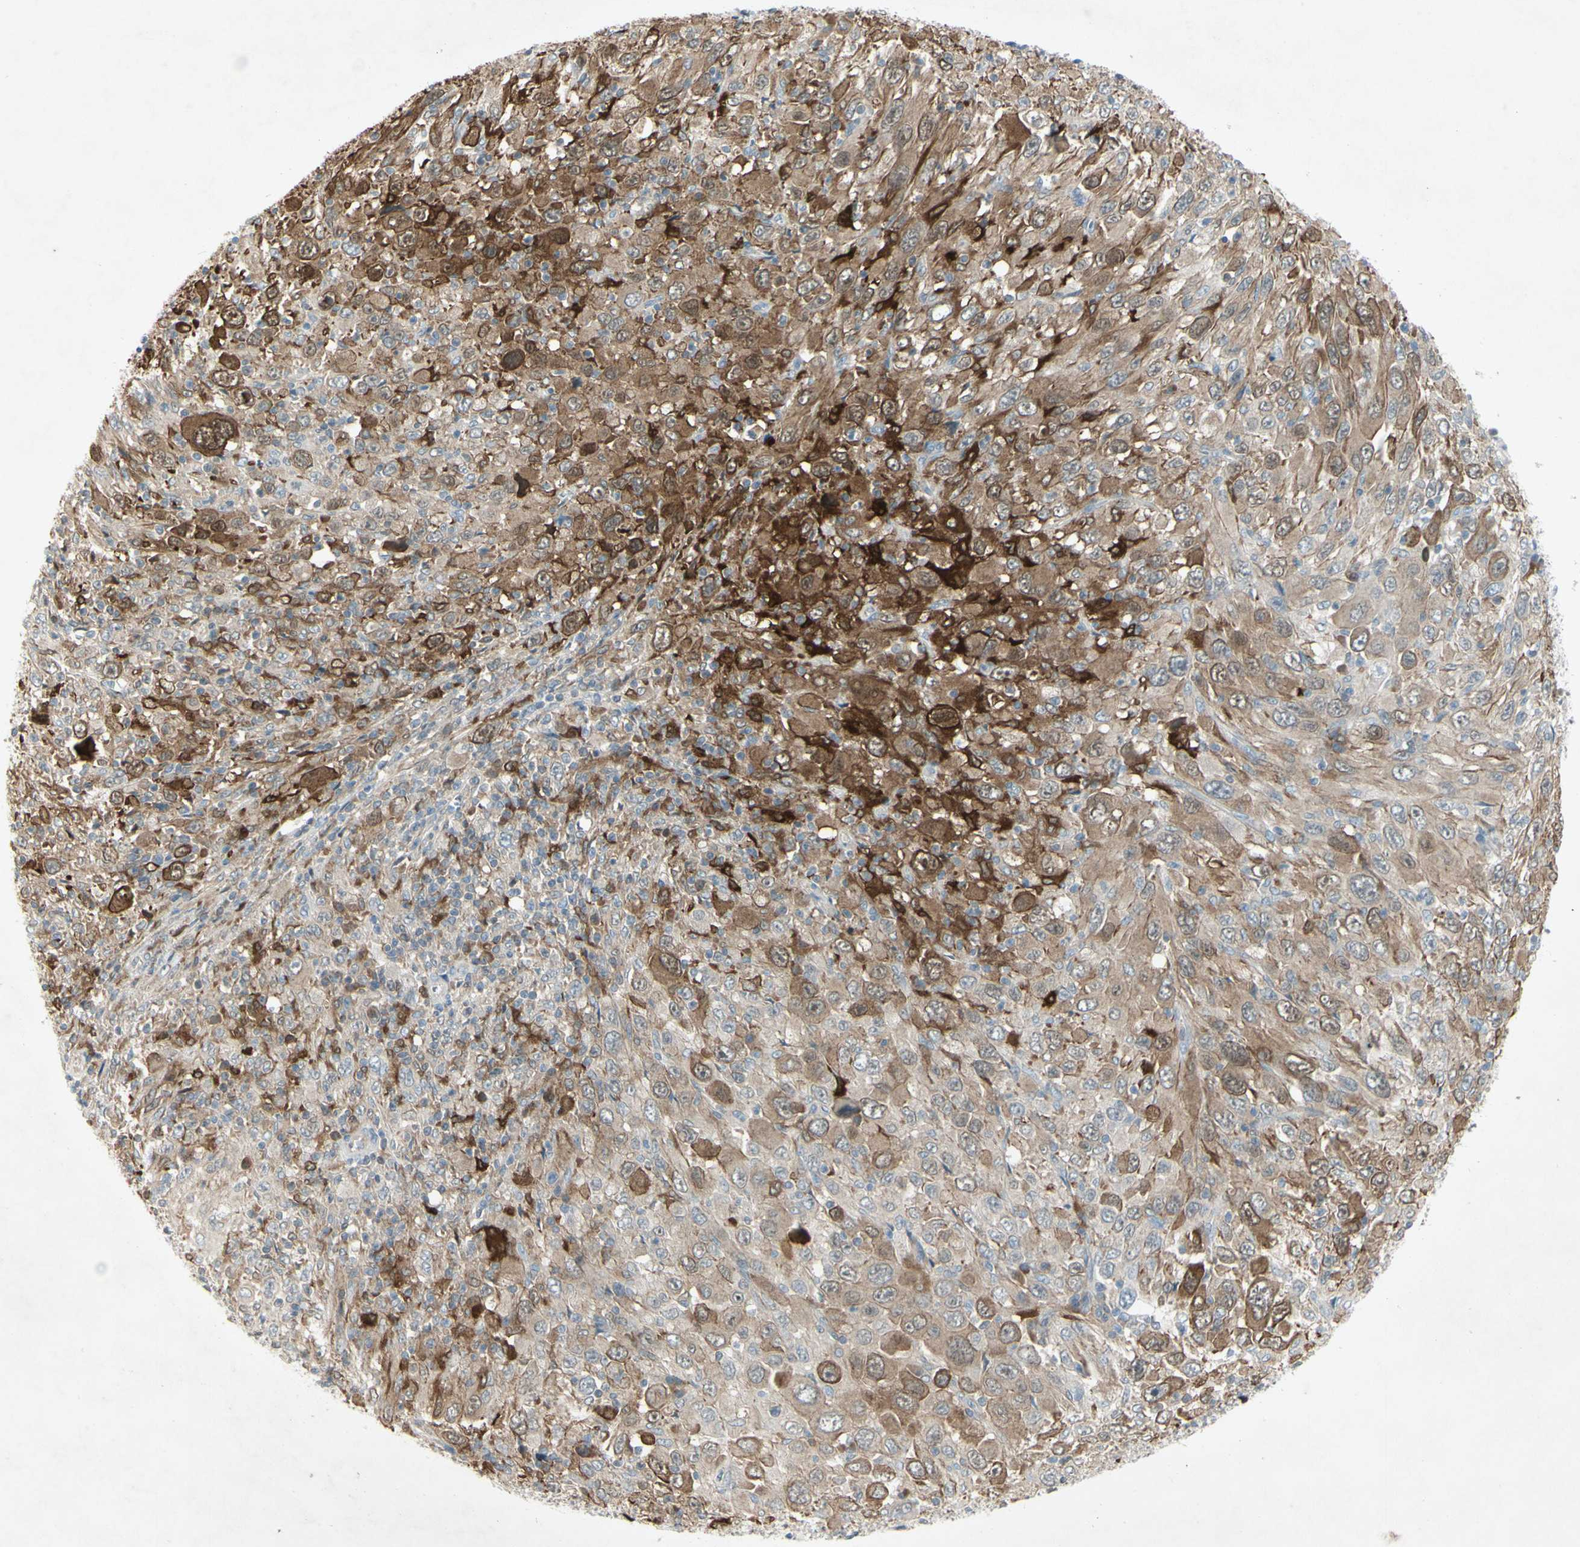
{"staining": {"intensity": "strong", "quantity": "25%-75%", "location": "cytoplasmic/membranous"}, "tissue": "melanoma", "cell_type": "Tumor cells", "image_type": "cancer", "snomed": [{"axis": "morphology", "description": "Malignant melanoma, Metastatic site"}, {"axis": "topography", "description": "Skin"}], "caption": "Protein staining by IHC shows strong cytoplasmic/membranous expression in approximately 25%-75% of tumor cells in malignant melanoma (metastatic site).", "gene": "C1orf159", "patient": {"sex": "female", "age": 56}}